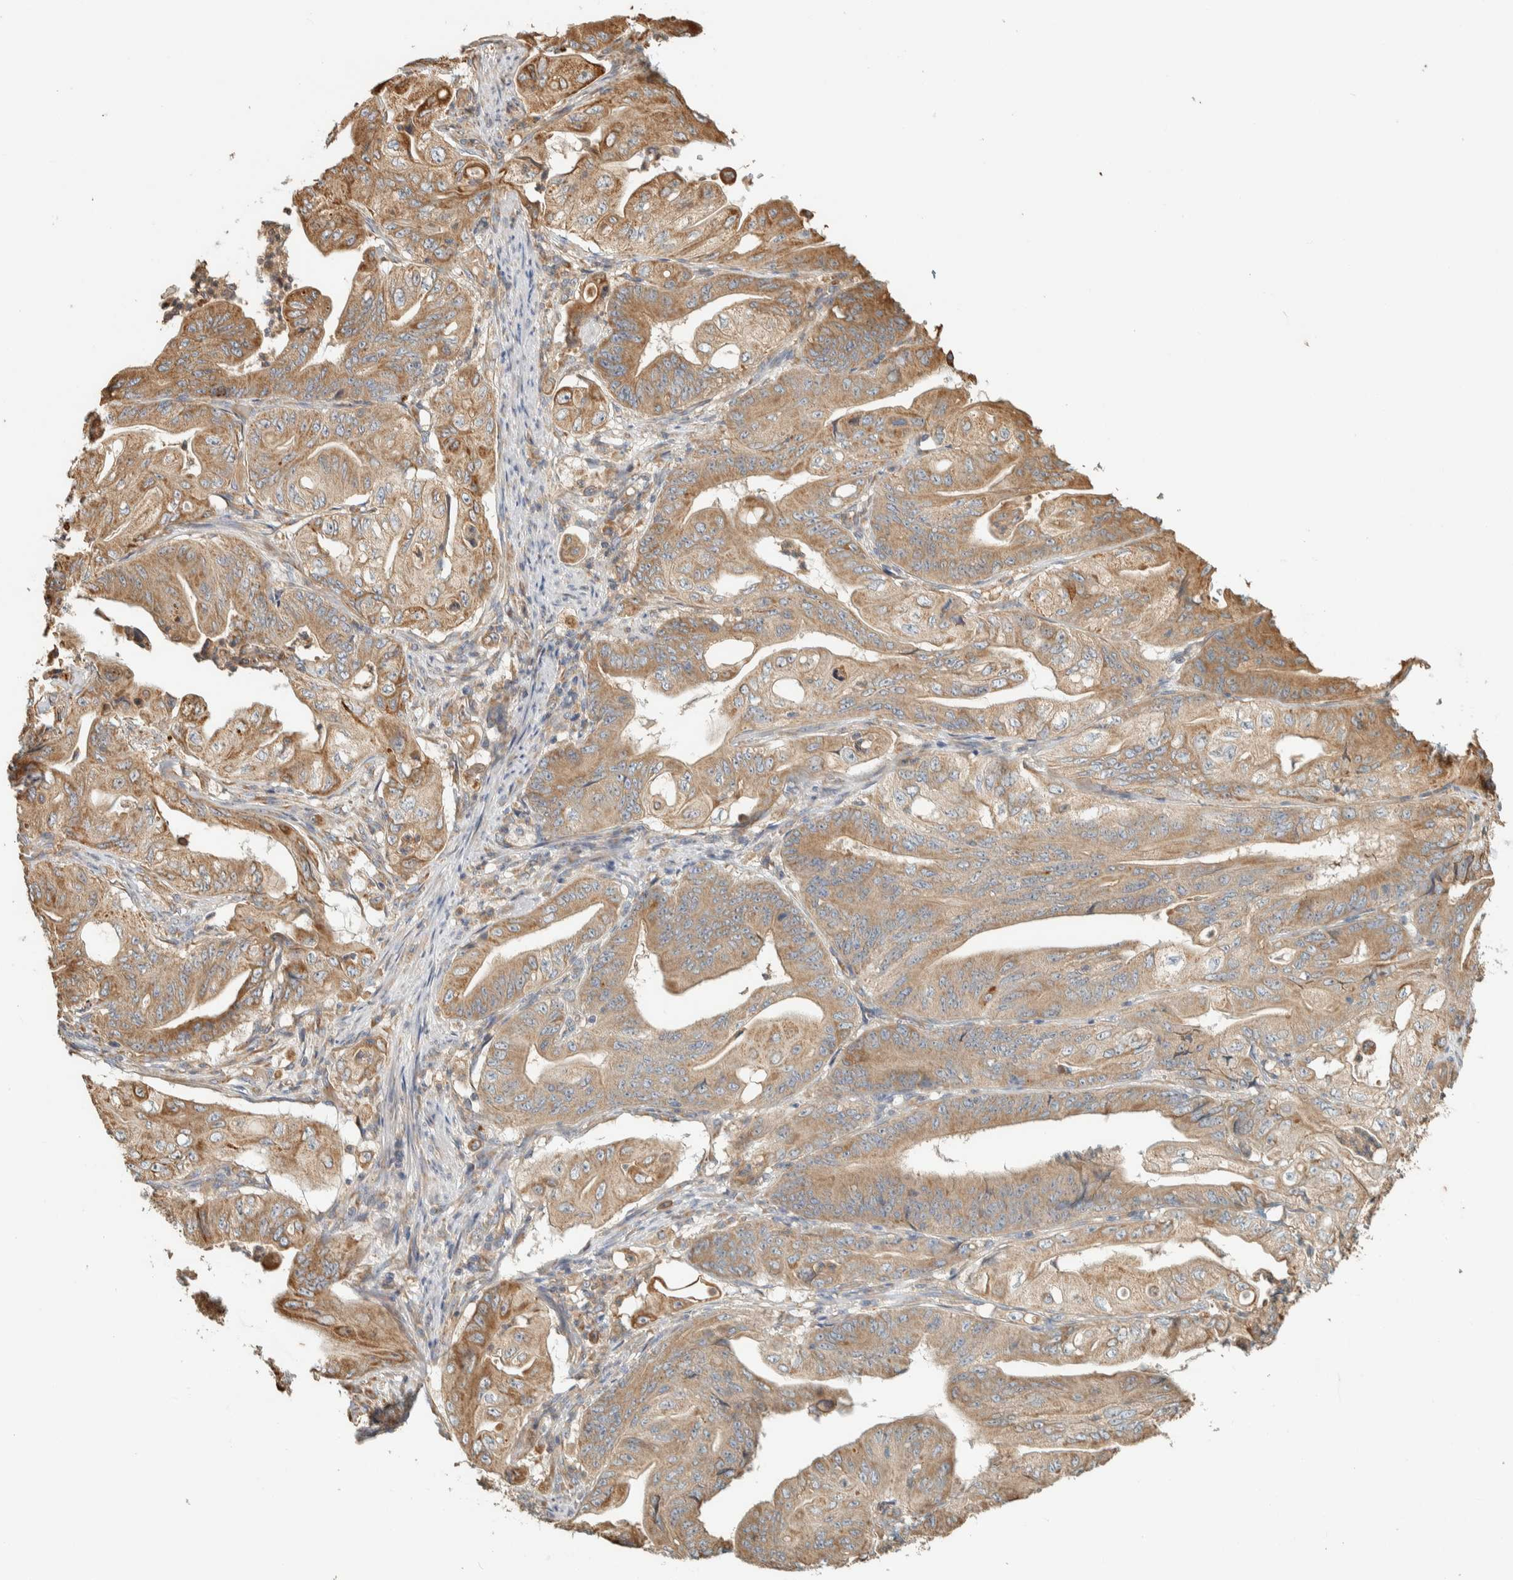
{"staining": {"intensity": "moderate", "quantity": ">75%", "location": "cytoplasmic/membranous"}, "tissue": "stomach cancer", "cell_type": "Tumor cells", "image_type": "cancer", "snomed": [{"axis": "morphology", "description": "Adenocarcinoma, NOS"}, {"axis": "topography", "description": "Stomach"}], "caption": "Approximately >75% of tumor cells in adenocarcinoma (stomach) display moderate cytoplasmic/membranous protein positivity as visualized by brown immunohistochemical staining.", "gene": "RAB11FIP1", "patient": {"sex": "female", "age": 73}}